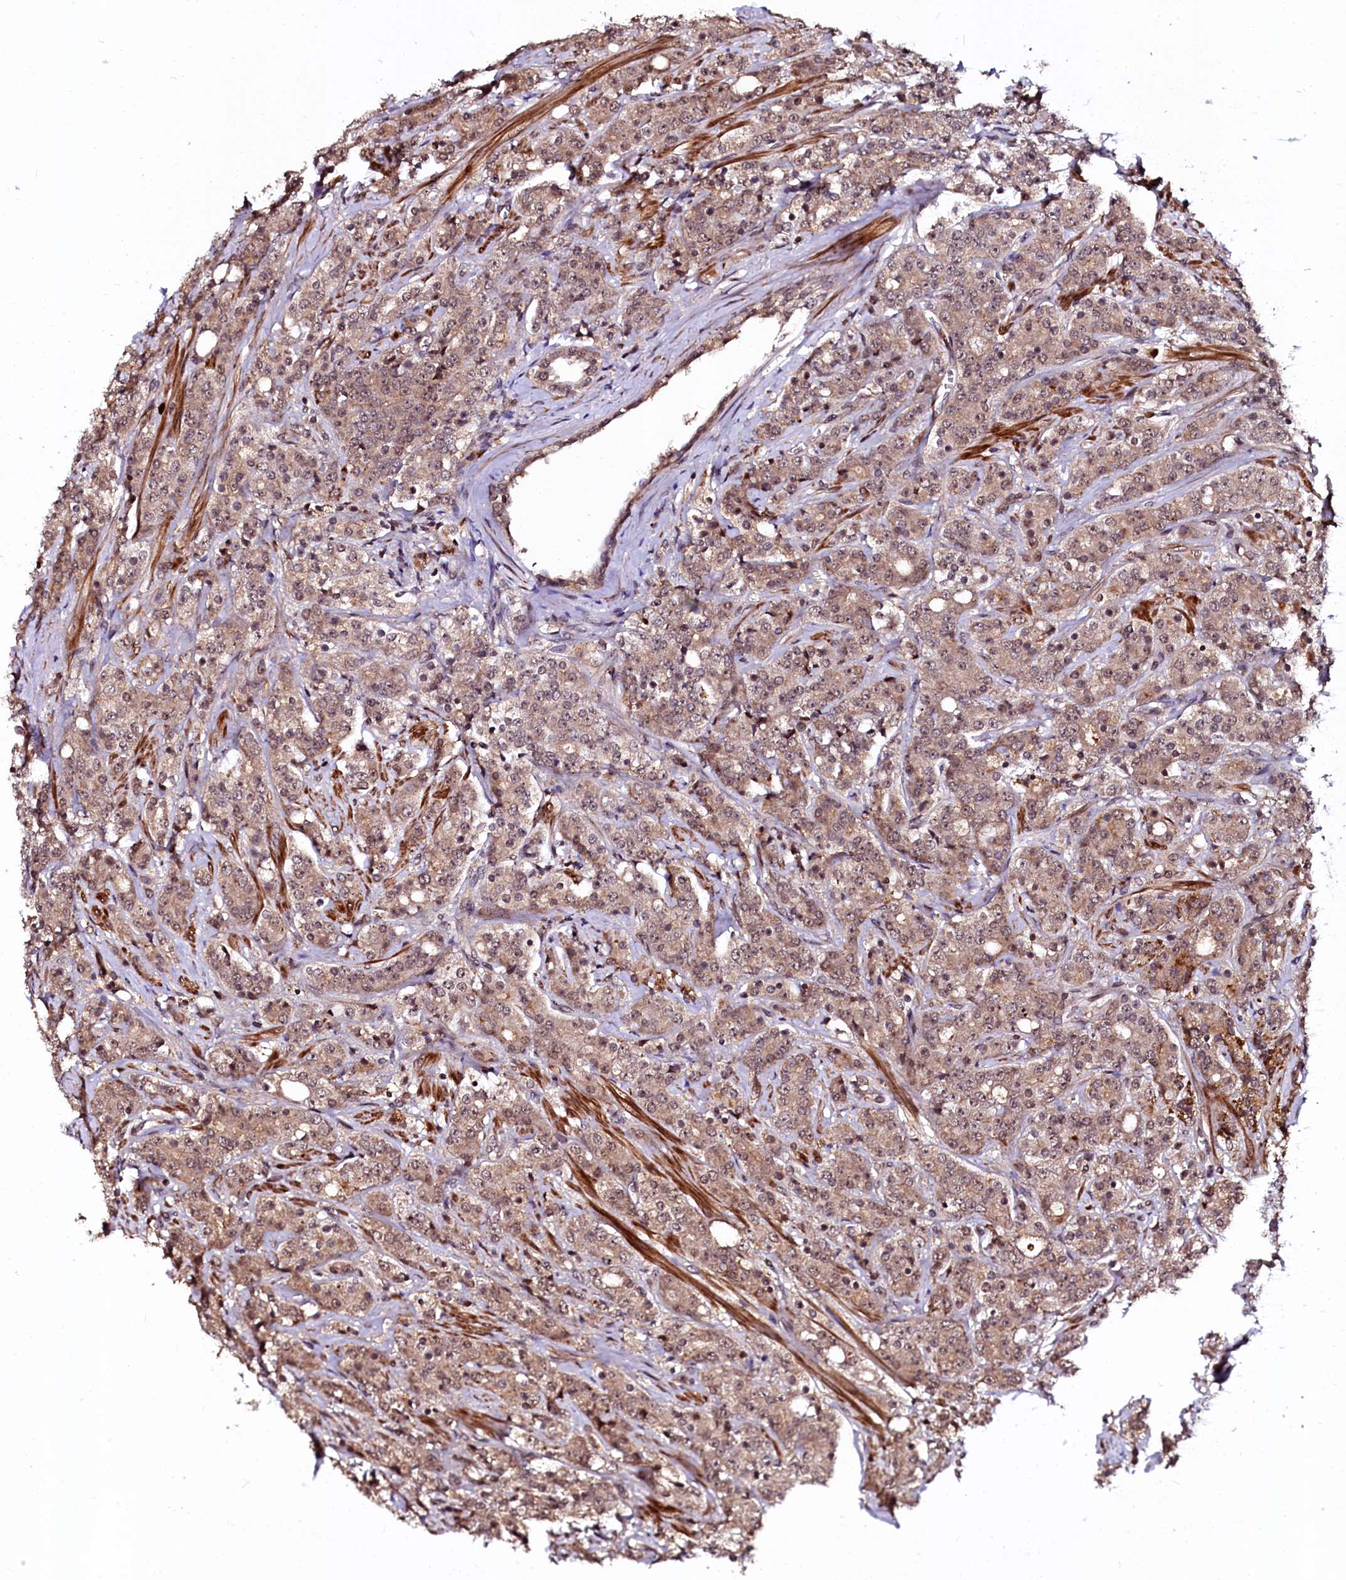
{"staining": {"intensity": "weak", "quantity": ">75%", "location": "cytoplasmic/membranous,nuclear"}, "tissue": "prostate cancer", "cell_type": "Tumor cells", "image_type": "cancer", "snomed": [{"axis": "morphology", "description": "Adenocarcinoma, High grade"}, {"axis": "topography", "description": "Prostate"}], "caption": "This is a histology image of immunohistochemistry (IHC) staining of prostate adenocarcinoma (high-grade), which shows weak staining in the cytoplasmic/membranous and nuclear of tumor cells.", "gene": "N4BP1", "patient": {"sex": "male", "age": 62}}